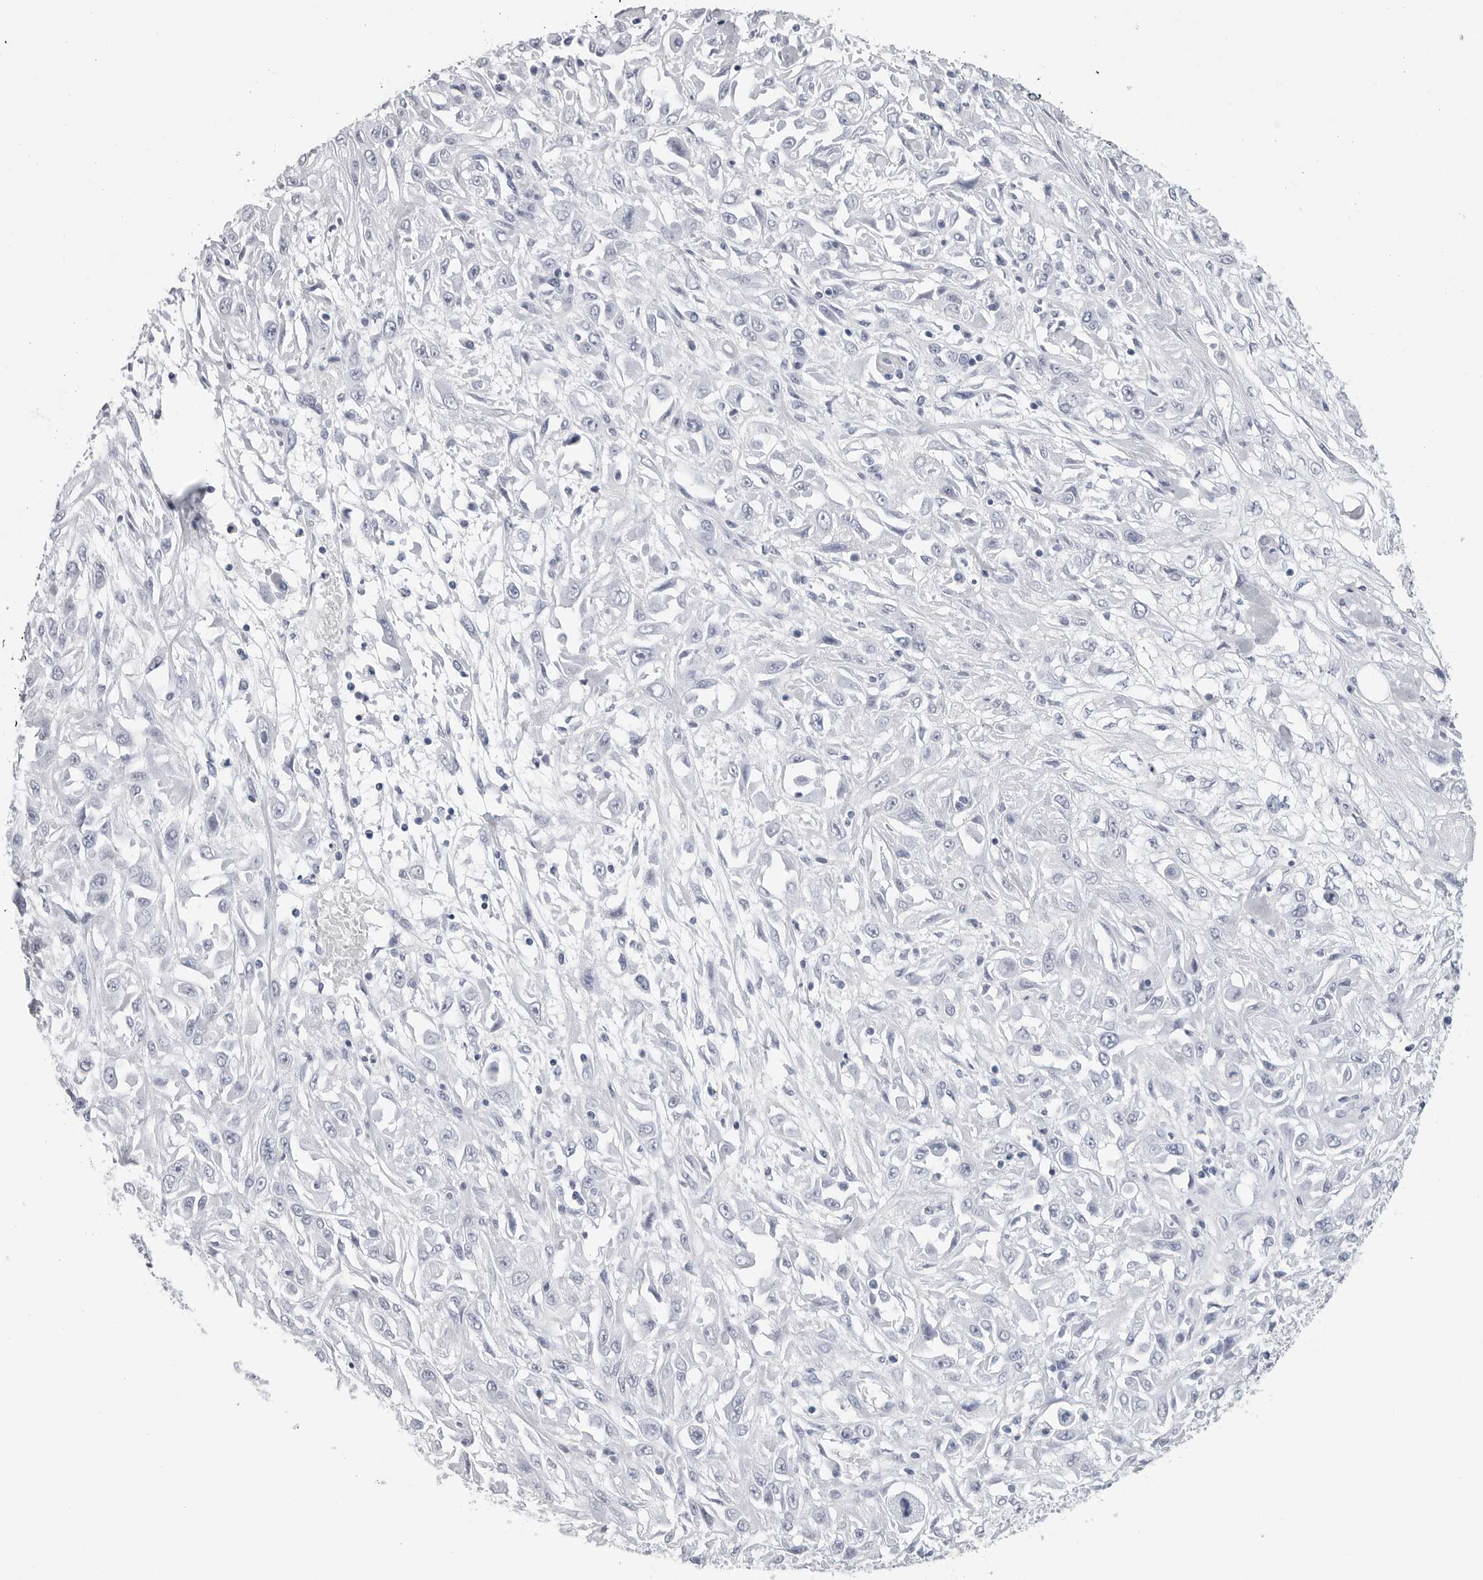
{"staining": {"intensity": "negative", "quantity": "none", "location": "none"}, "tissue": "skin cancer", "cell_type": "Tumor cells", "image_type": "cancer", "snomed": [{"axis": "morphology", "description": "Squamous cell carcinoma, NOS"}, {"axis": "morphology", "description": "Squamous cell carcinoma, metastatic, NOS"}, {"axis": "topography", "description": "Skin"}, {"axis": "topography", "description": "Lymph node"}], "caption": "An immunohistochemistry image of metastatic squamous cell carcinoma (skin) is shown. There is no staining in tumor cells of metastatic squamous cell carcinoma (skin).", "gene": "CSH1", "patient": {"sex": "male", "age": 75}}